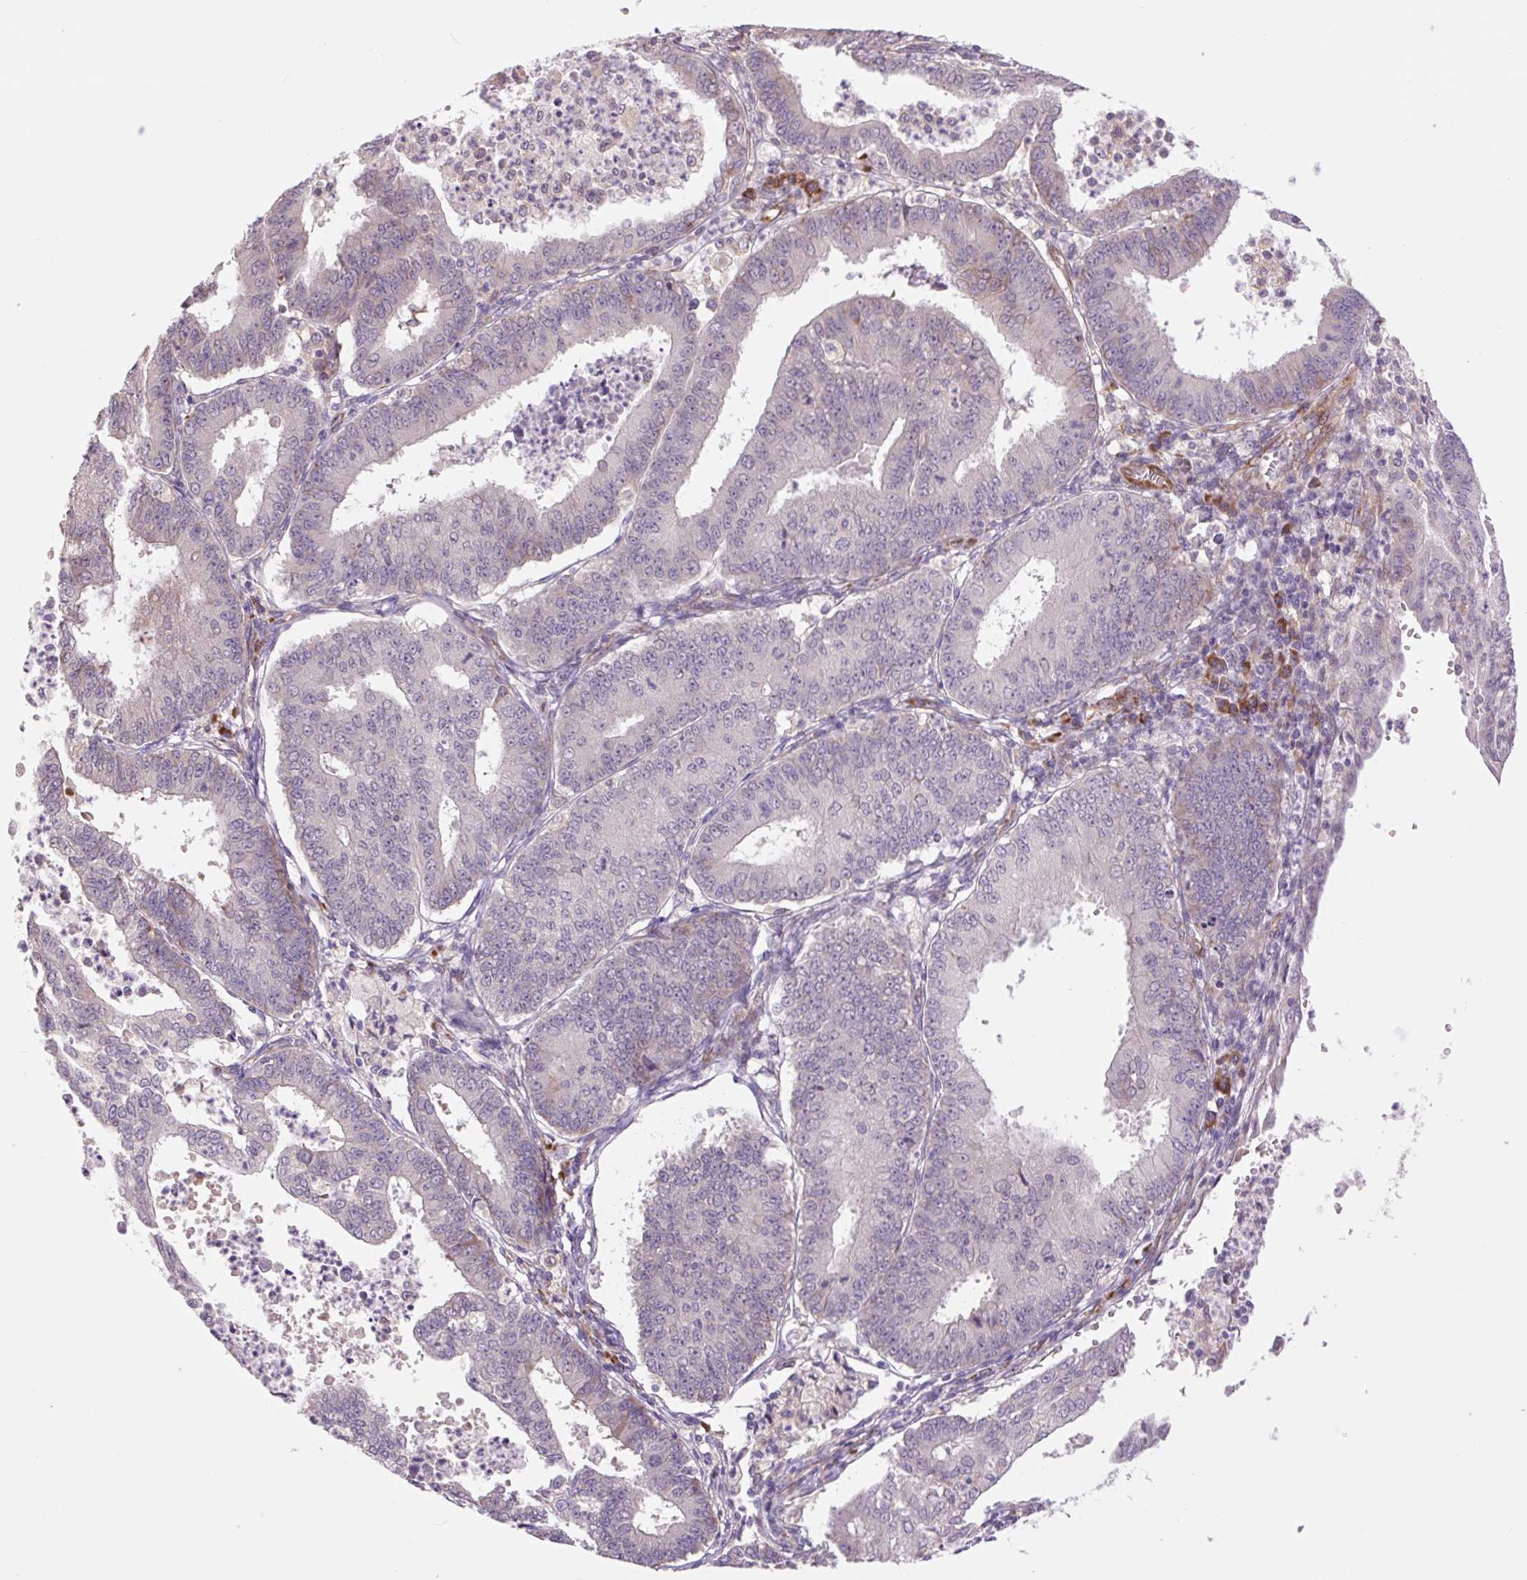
{"staining": {"intensity": "moderate", "quantity": "<25%", "location": "cytoplasmic/membranous"}, "tissue": "endometrial cancer", "cell_type": "Tumor cells", "image_type": "cancer", "snomed": [{"axis": "morphology", "description": "Adenocarcinoma, NOS"}, {"axis": "topography", "description": "Endometrium"}], "caption": "IHC staining of endometrial adenocarcinoma, which displays low levels of moderate cytoplasmic/membranous staining in approximately <25% of tumor cells indicating moderate cytoplasmic/membranous protein expression. The staining was performed using DAB (brown) for protein detection and nuclei were counterstained in hematoxylin (blue).", "gene": "PLA2G4A", "patient": {"sex": "female", "age": 73}}